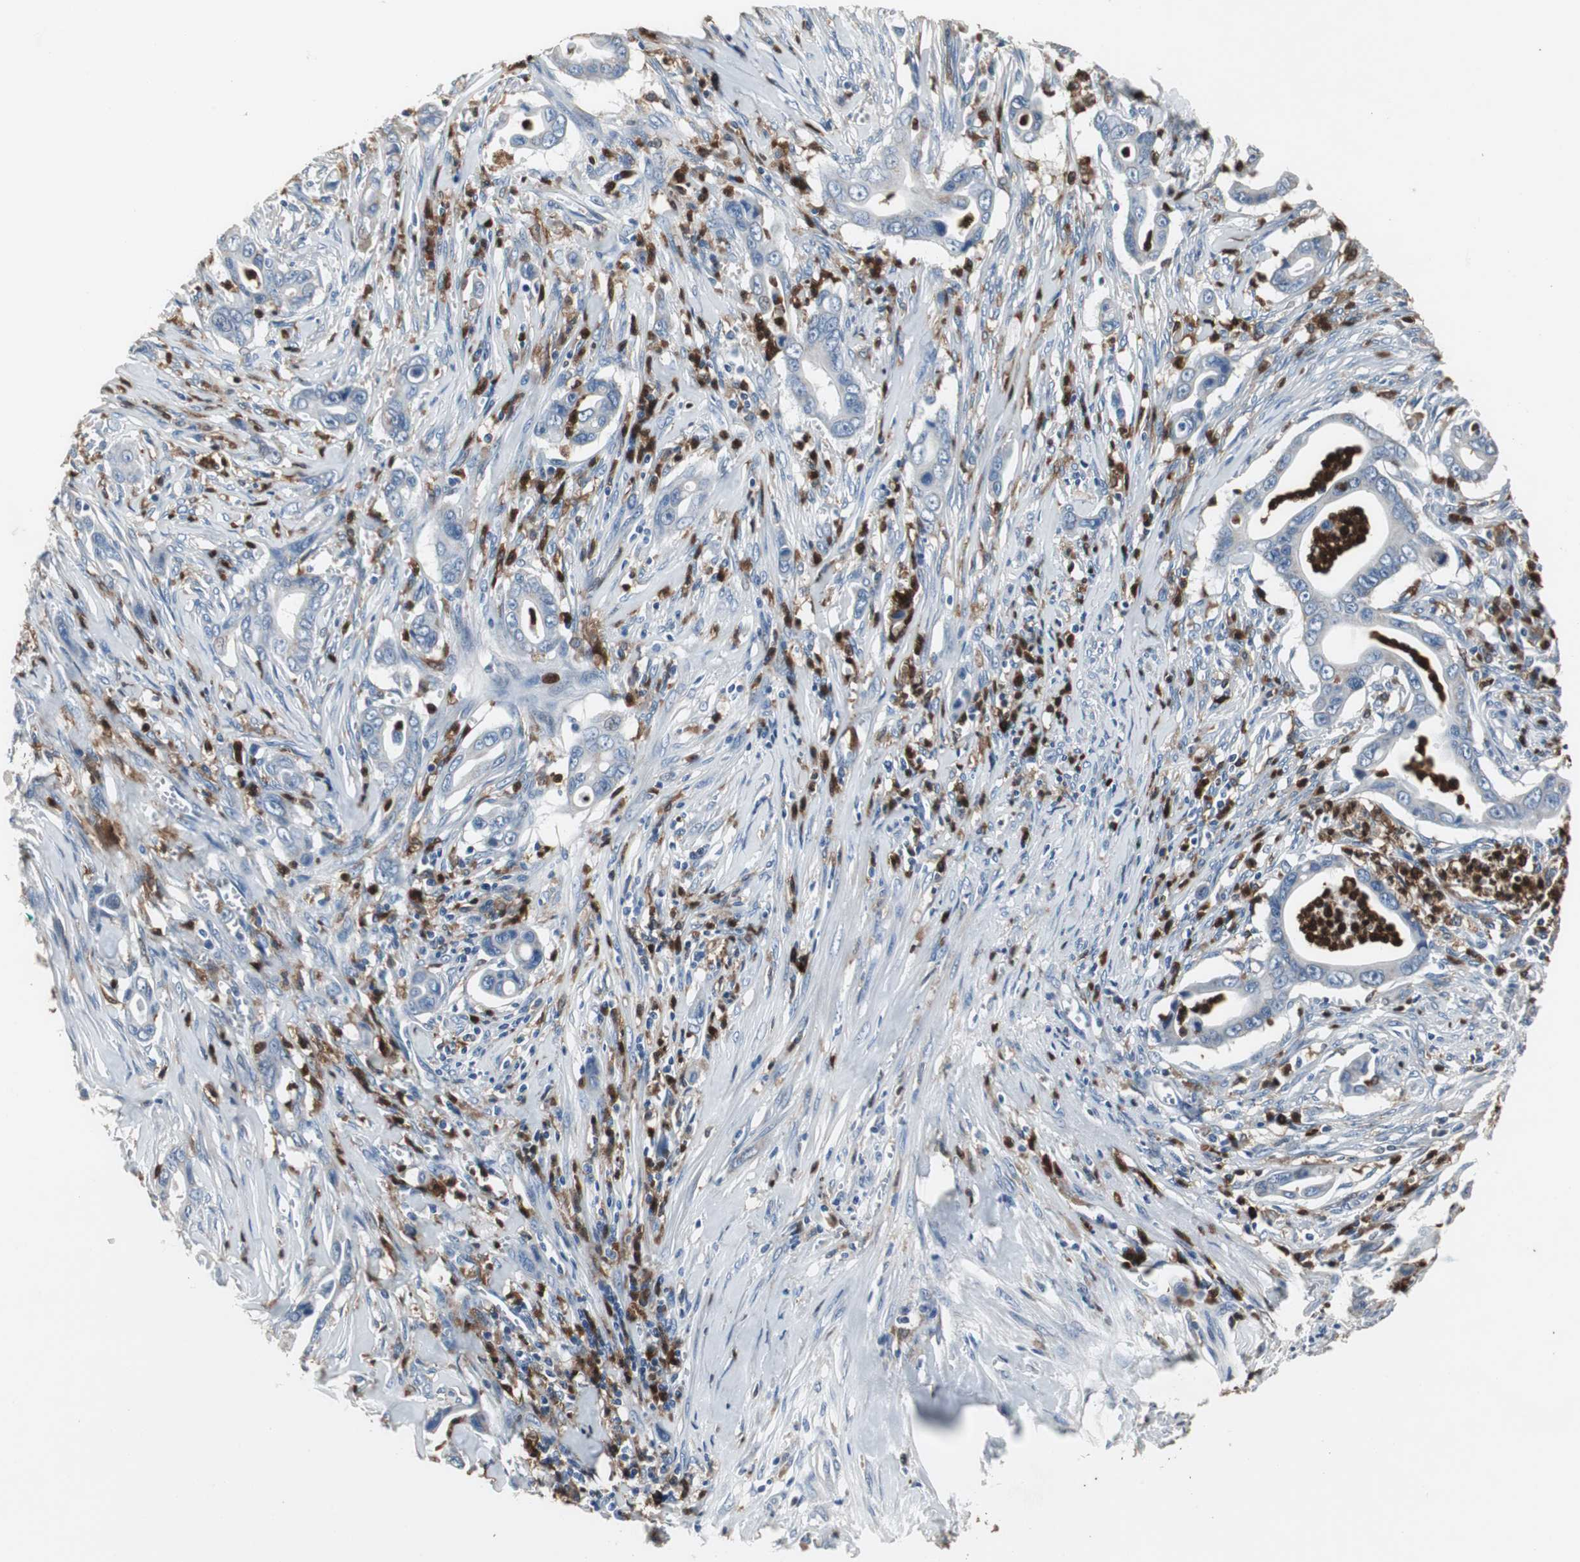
{"staining": {"intensity": "negative", "quantity": "none", "location": "none"}, "tissue": "pancreatic cancer", "cell_type": "Tumor cells", "image_type": "cancer", "snomed": [{"axis": "morphology", "description": "Adenocarcinoma, NOS"}, {"axis": "topography", "description": "Pancreas"}], "caption": "DAB immunohistochemical staining of pancreatic adenocarcinoma reveals no significant expression in tumor cells.", "gene": "NCF2", "patient": {"sex": "male", "age": 59}}